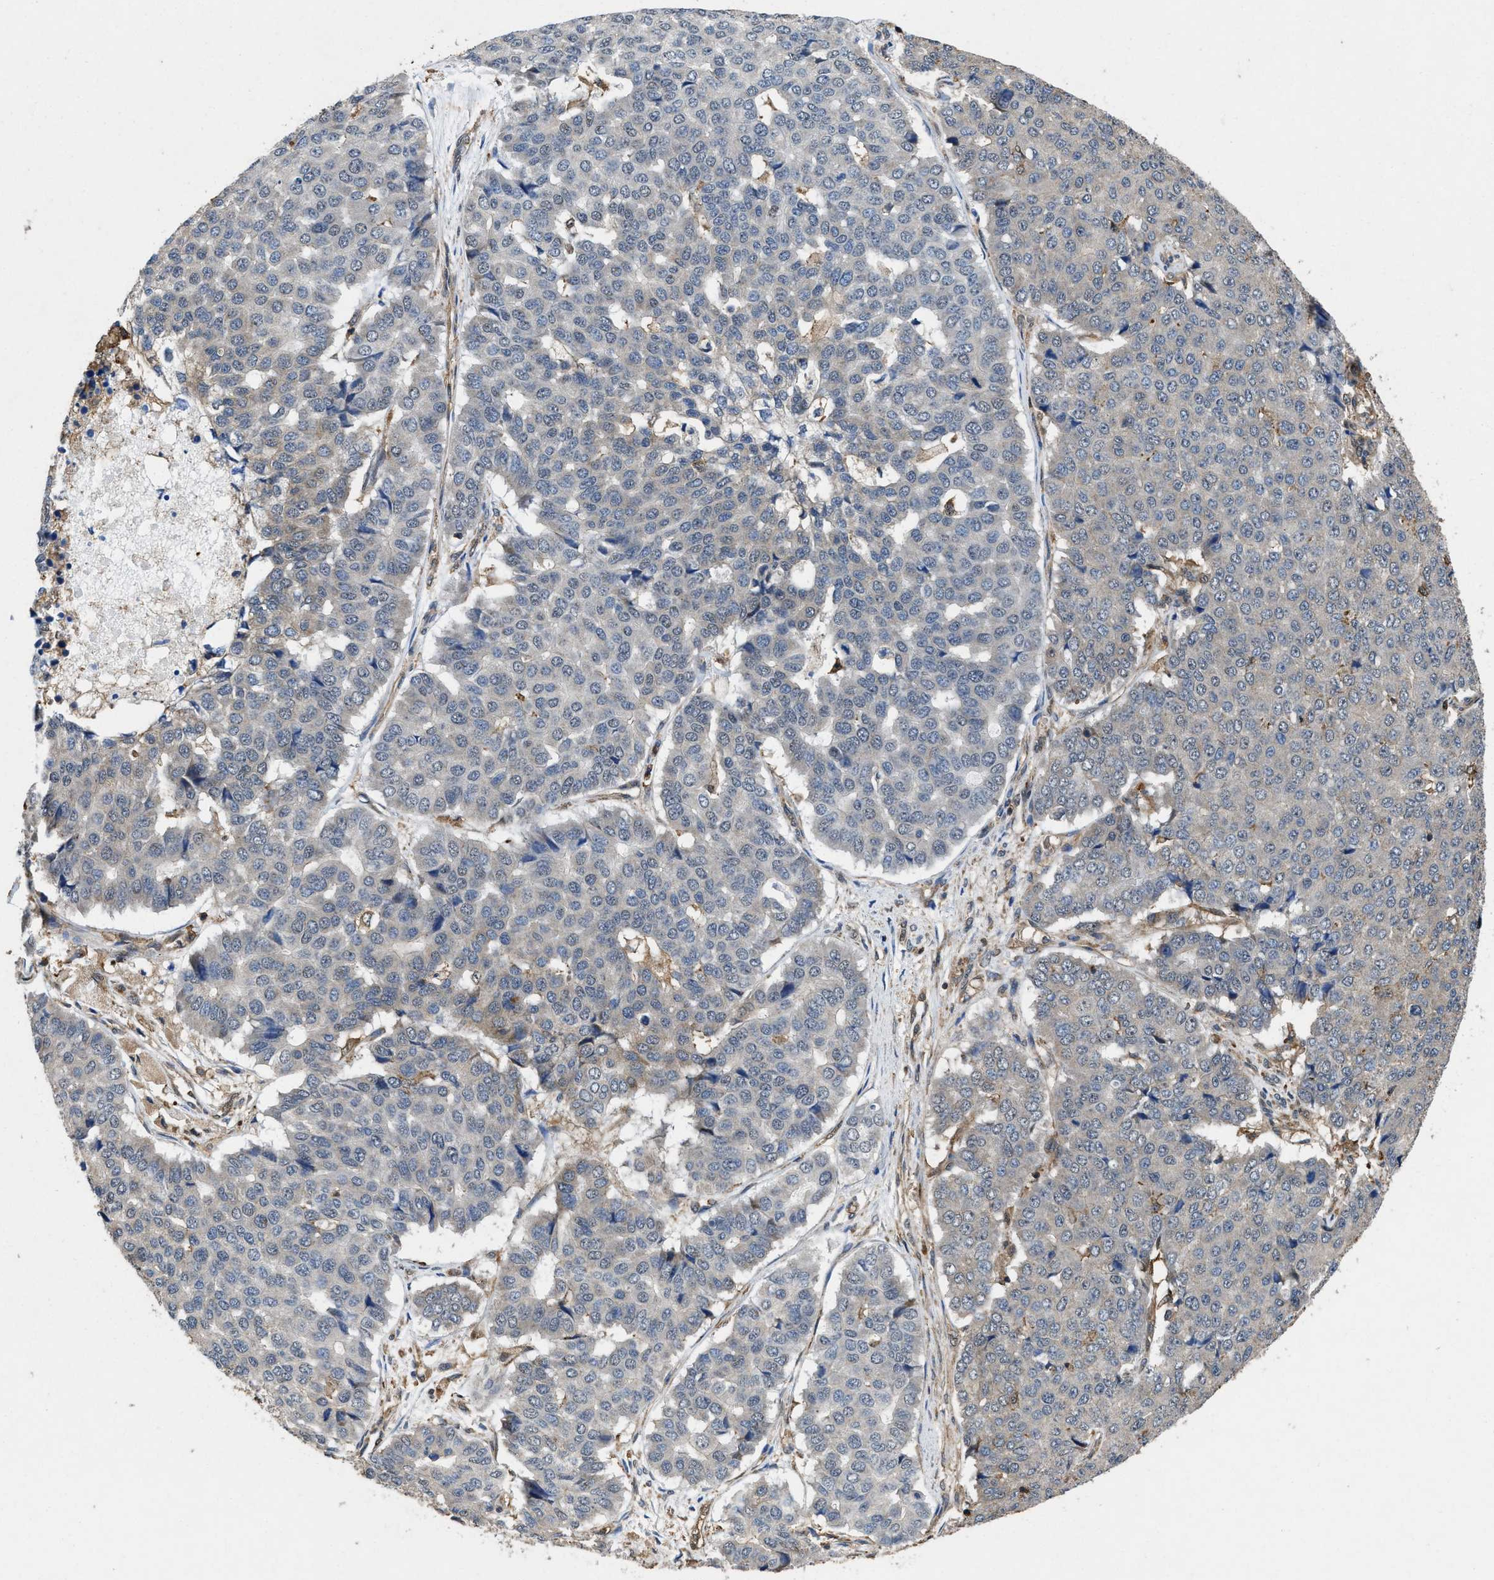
{"staining": {"intensity": "weak", "quantity": "<25%", "location": "cytoplasmic/membranous"}, "tissue": "pancreatic cancer", "cell_type": "Tumor cells", "image_type": "cancer", "snomed": [{"axis": "morphology", "description": "Adenocarcinoma, NOS"}, {"axis": "topography", "description": "Pancreas"}], "caption": "Tumor cells are negative for protein expression in human adenocarcinoma (pancreatic).", "gene": "LINGO2", "patient": {"sex": "male", "age": 50}}